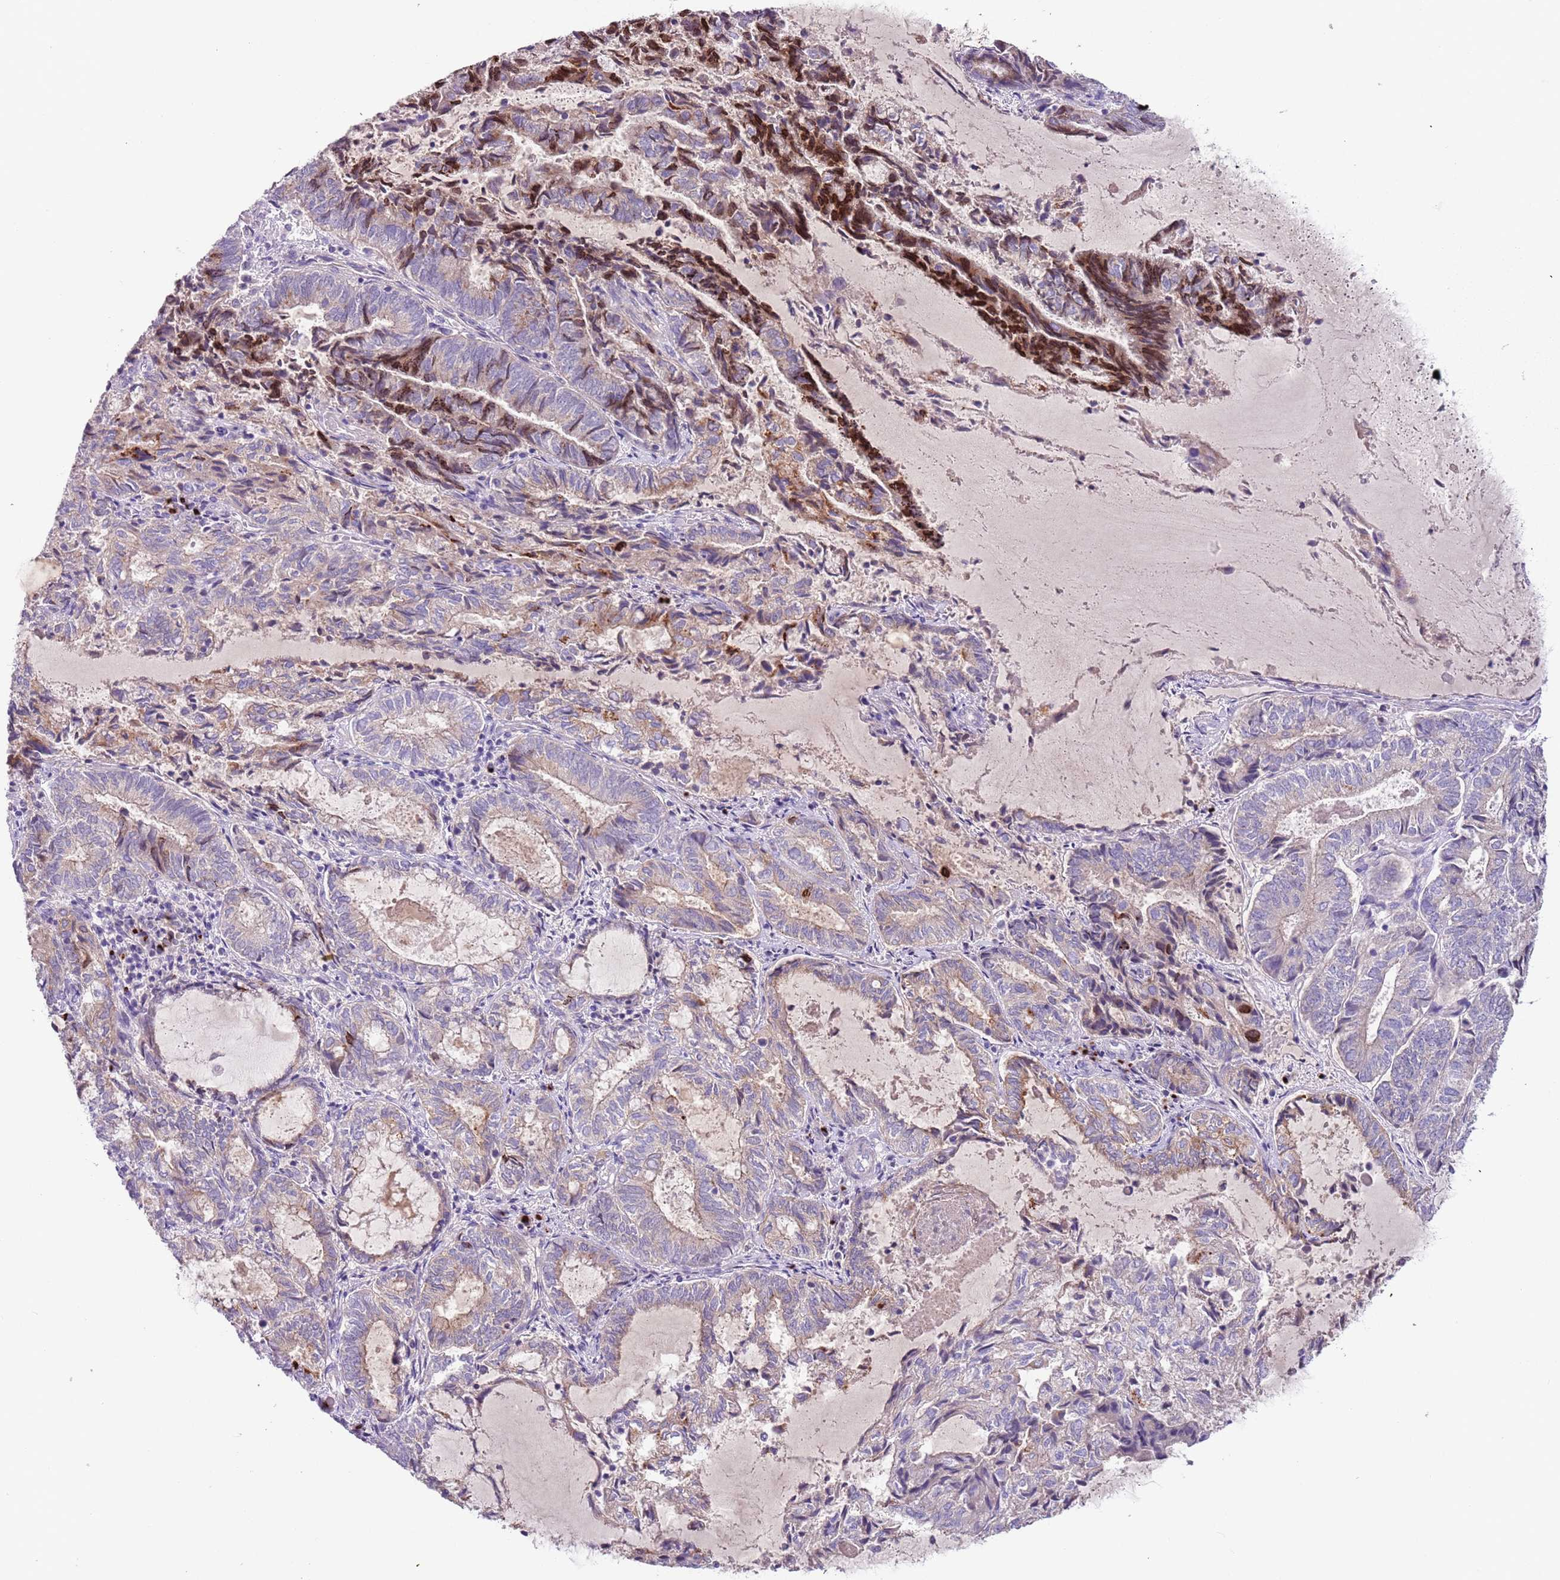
{"staining": {"intensity": "moderate", "quantity": "<25%", "location": "cytoplasmic/membranous"}, "tissue": "endometrial cancer", "cell_type": "Tumor cells", "image_type": "cancer", "snomed": [{"axis": "morphology", "description": "Adenocarcinoma, NOS"}, {"axis": "topography", "description": "Endometrium"}], "caption": "Human adenocarcinoma (endometrial) stained with a brown dye shows moderate cytoplasmic/membranous positive positivity in approximately <25% of tumor cells.", "gene": "C2CD3", "patient": {"sex": "female", "age": 80}}